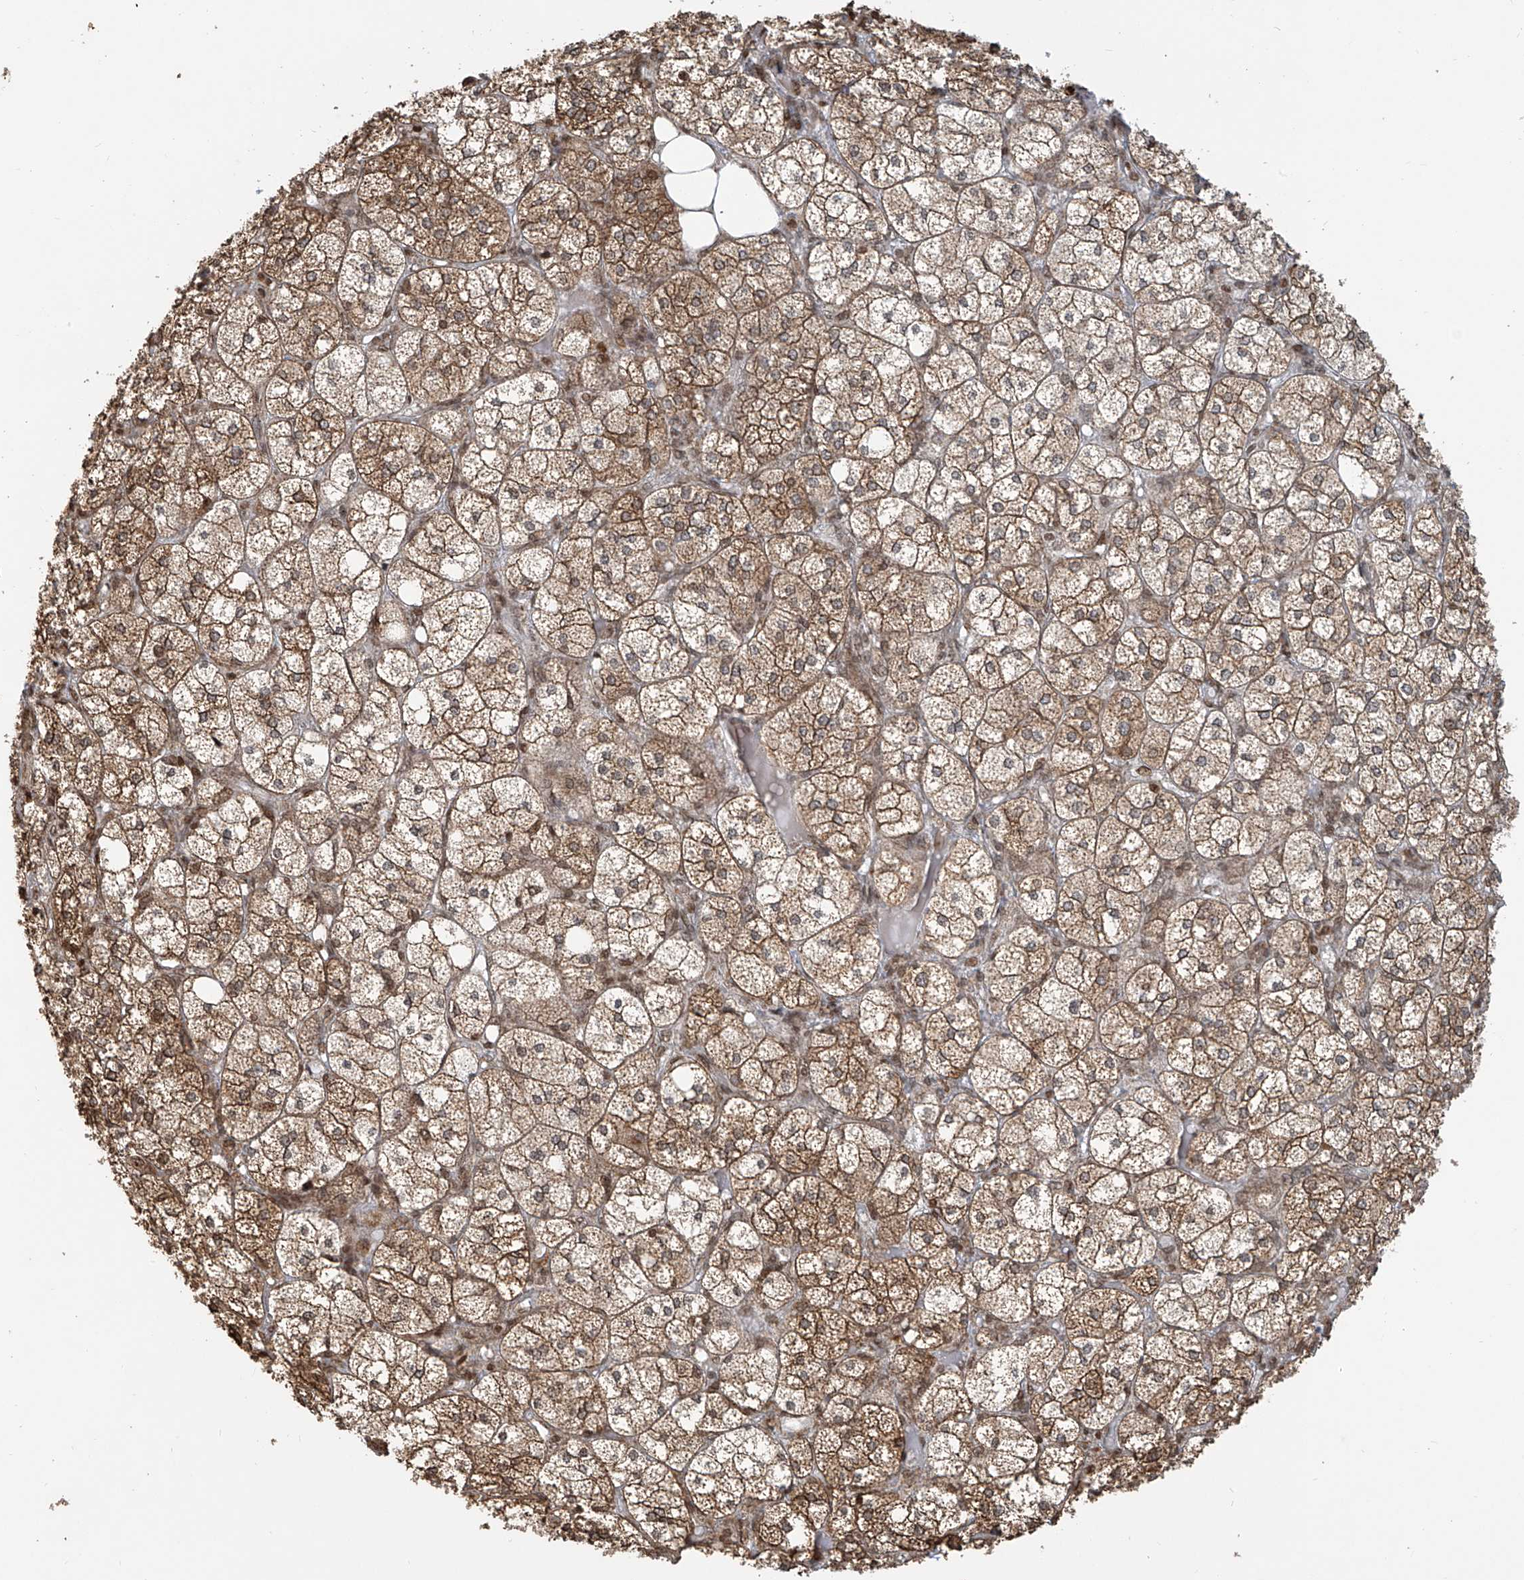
{"staining": {"intensity": "moderate", "quantity": ">75%", "location": "cytoplasmic/membranous"}, "tissue": "adrenal gland", "cell_type": "Glandular cells", "image_type": "normal", "snomed": [{"axis": "morphology", "description": "Normal tissue, NOS"}, {"axis": "topography", "description": "Adrenal gland"}], "caption": "Adrenal gland stained for a protein displays moderate cytoplasmic/membranous positivity in glandular cells. The protein of interest is stained brown, and the nuclei are stained in blue (DAB (3,3'-diaminobenzidine) IHC with brightfield microscopy, high magnification).", "gene": "VMP1", "patient": {"sex": "female", "age": 61}}